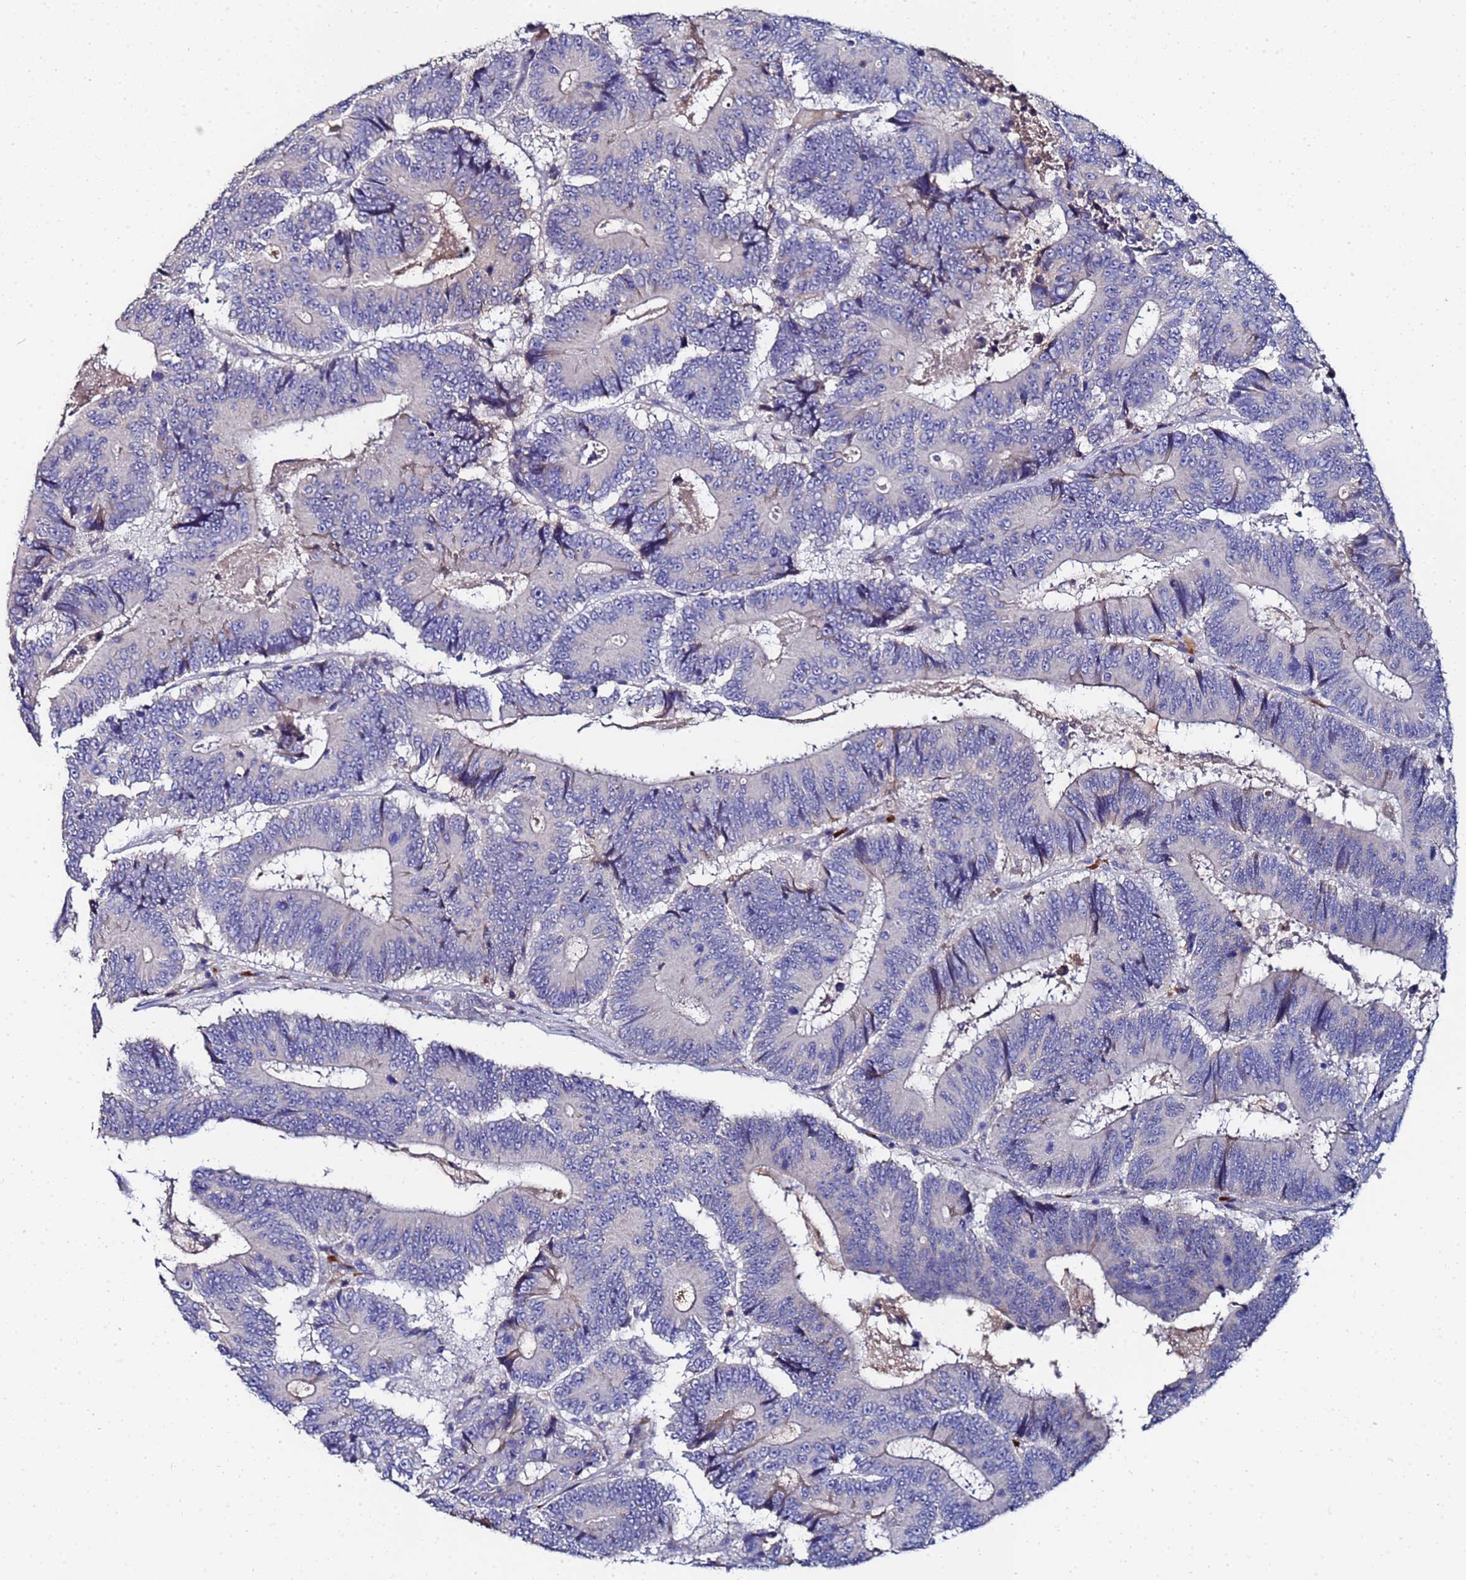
{"staining": {"intensity": "negative", "quantity": "none", "location": "none"}, "tissue": "colorectal cancer", "cell_type": "Tumor cells", "image_type": "cancer", "snomed": [{"axis": "morphology", "description": "Adenocarcinoma, NOS"}, {"axis": "topography", "description": "Colon"}], "caption": "DAB immunohistochemical staining of colorectal cancer reveals no significant expression in tumor cells.", "gene": "TCP10L", "patient": {"sex": "male", "age": 83}}